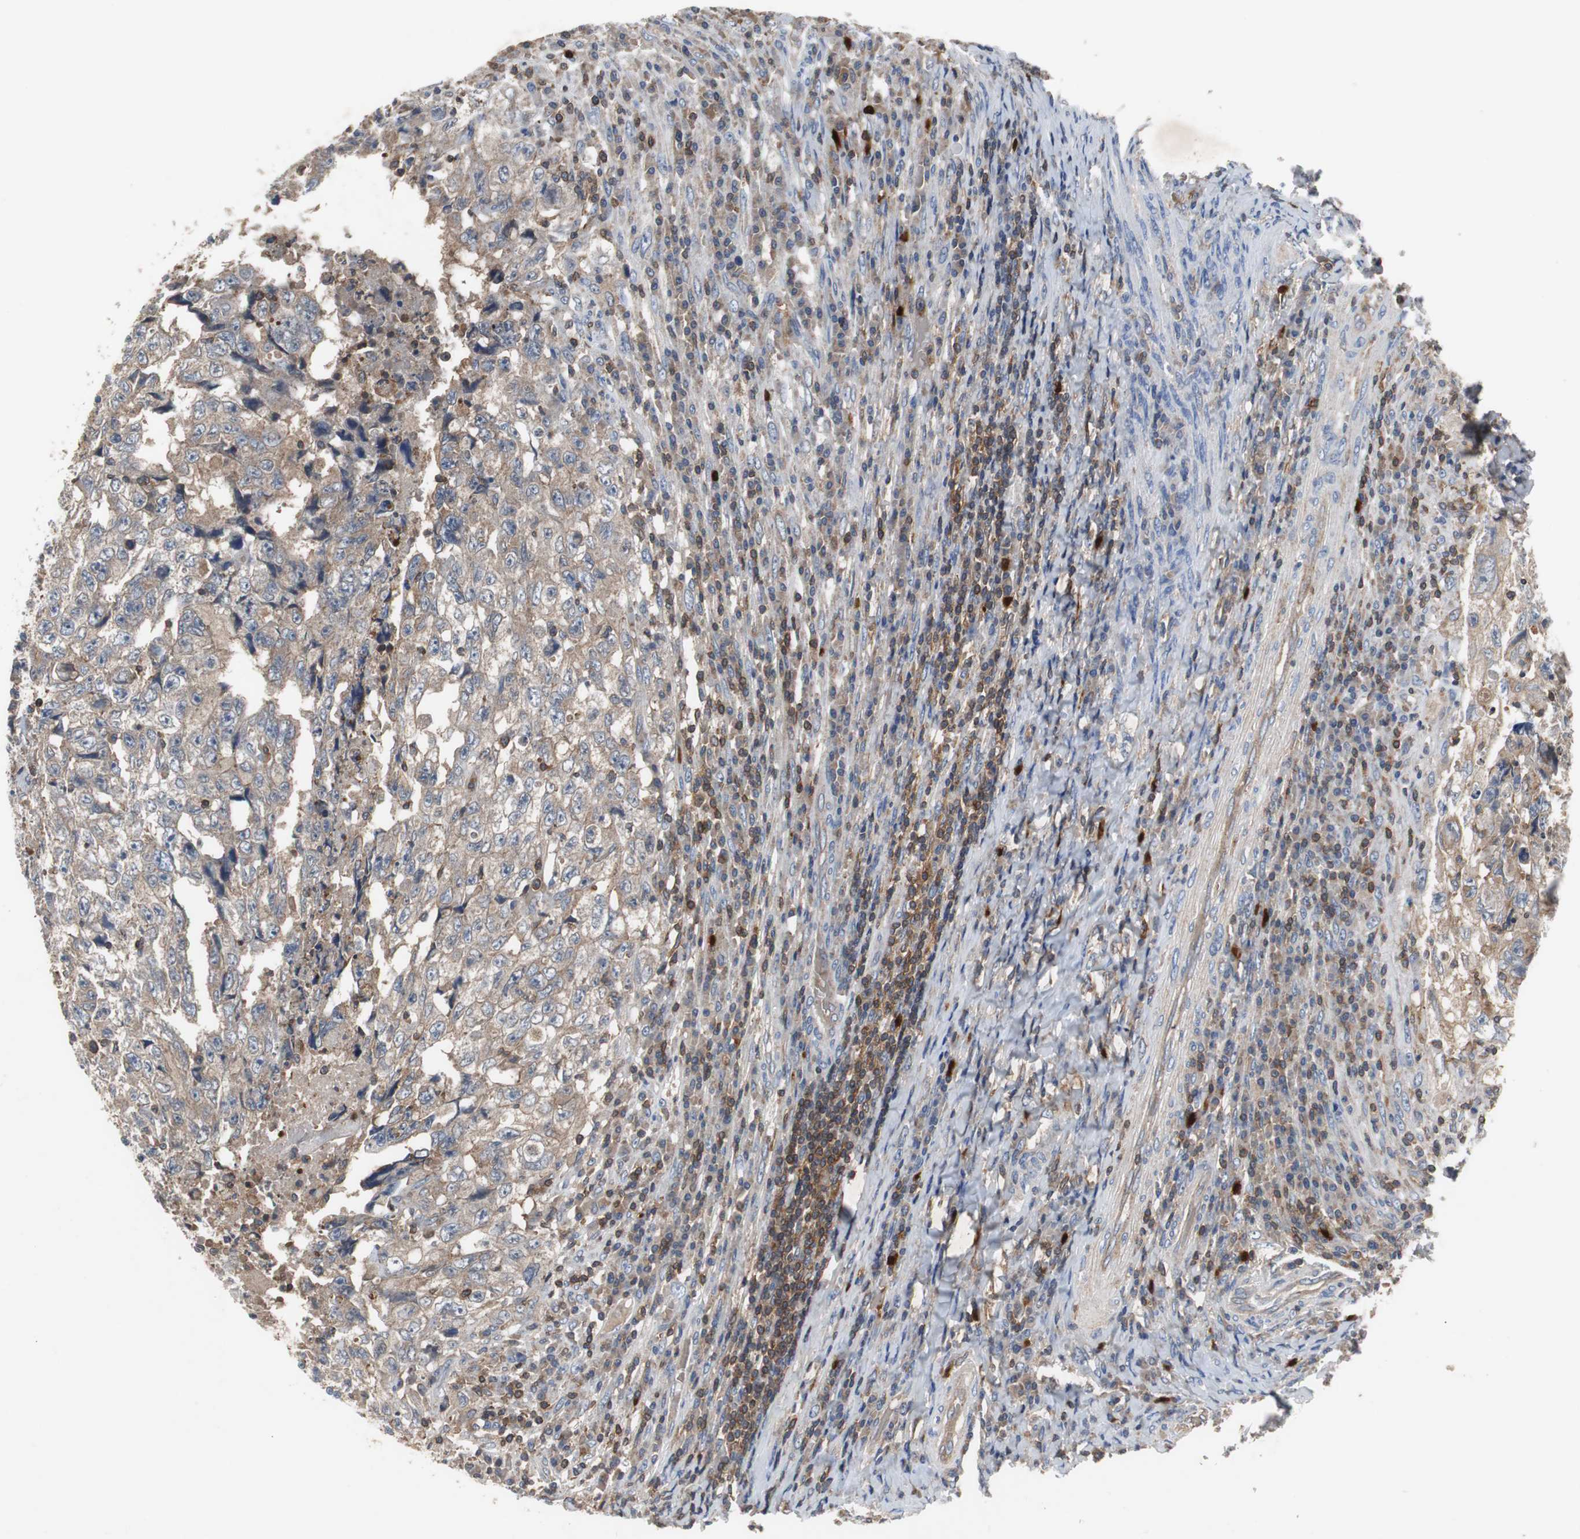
{"staining": {"intensity": "weak", "quantity": ">75%", "location": "cytoplasmic/membranous"}, "tissue": "testis cancer", "cell_type": "Tumor cells", "image_type": "cancer", "snomed": [{"axis": "morphology", "description": "Necrosis, NOS"}, {"axis": "morphology", "description": "Carcinoma, Embryonal, NOS"}, {"axis": "topography", "description": "Testis"}], "caption": "Embryonal carcinoma (testis) stained with a brown dye shows weak cytoplasmic/membranous positive expression in approximately >75% of tumor cells.", "gene": "CALB2", "patient": {"sex": "male", "age": 19}}